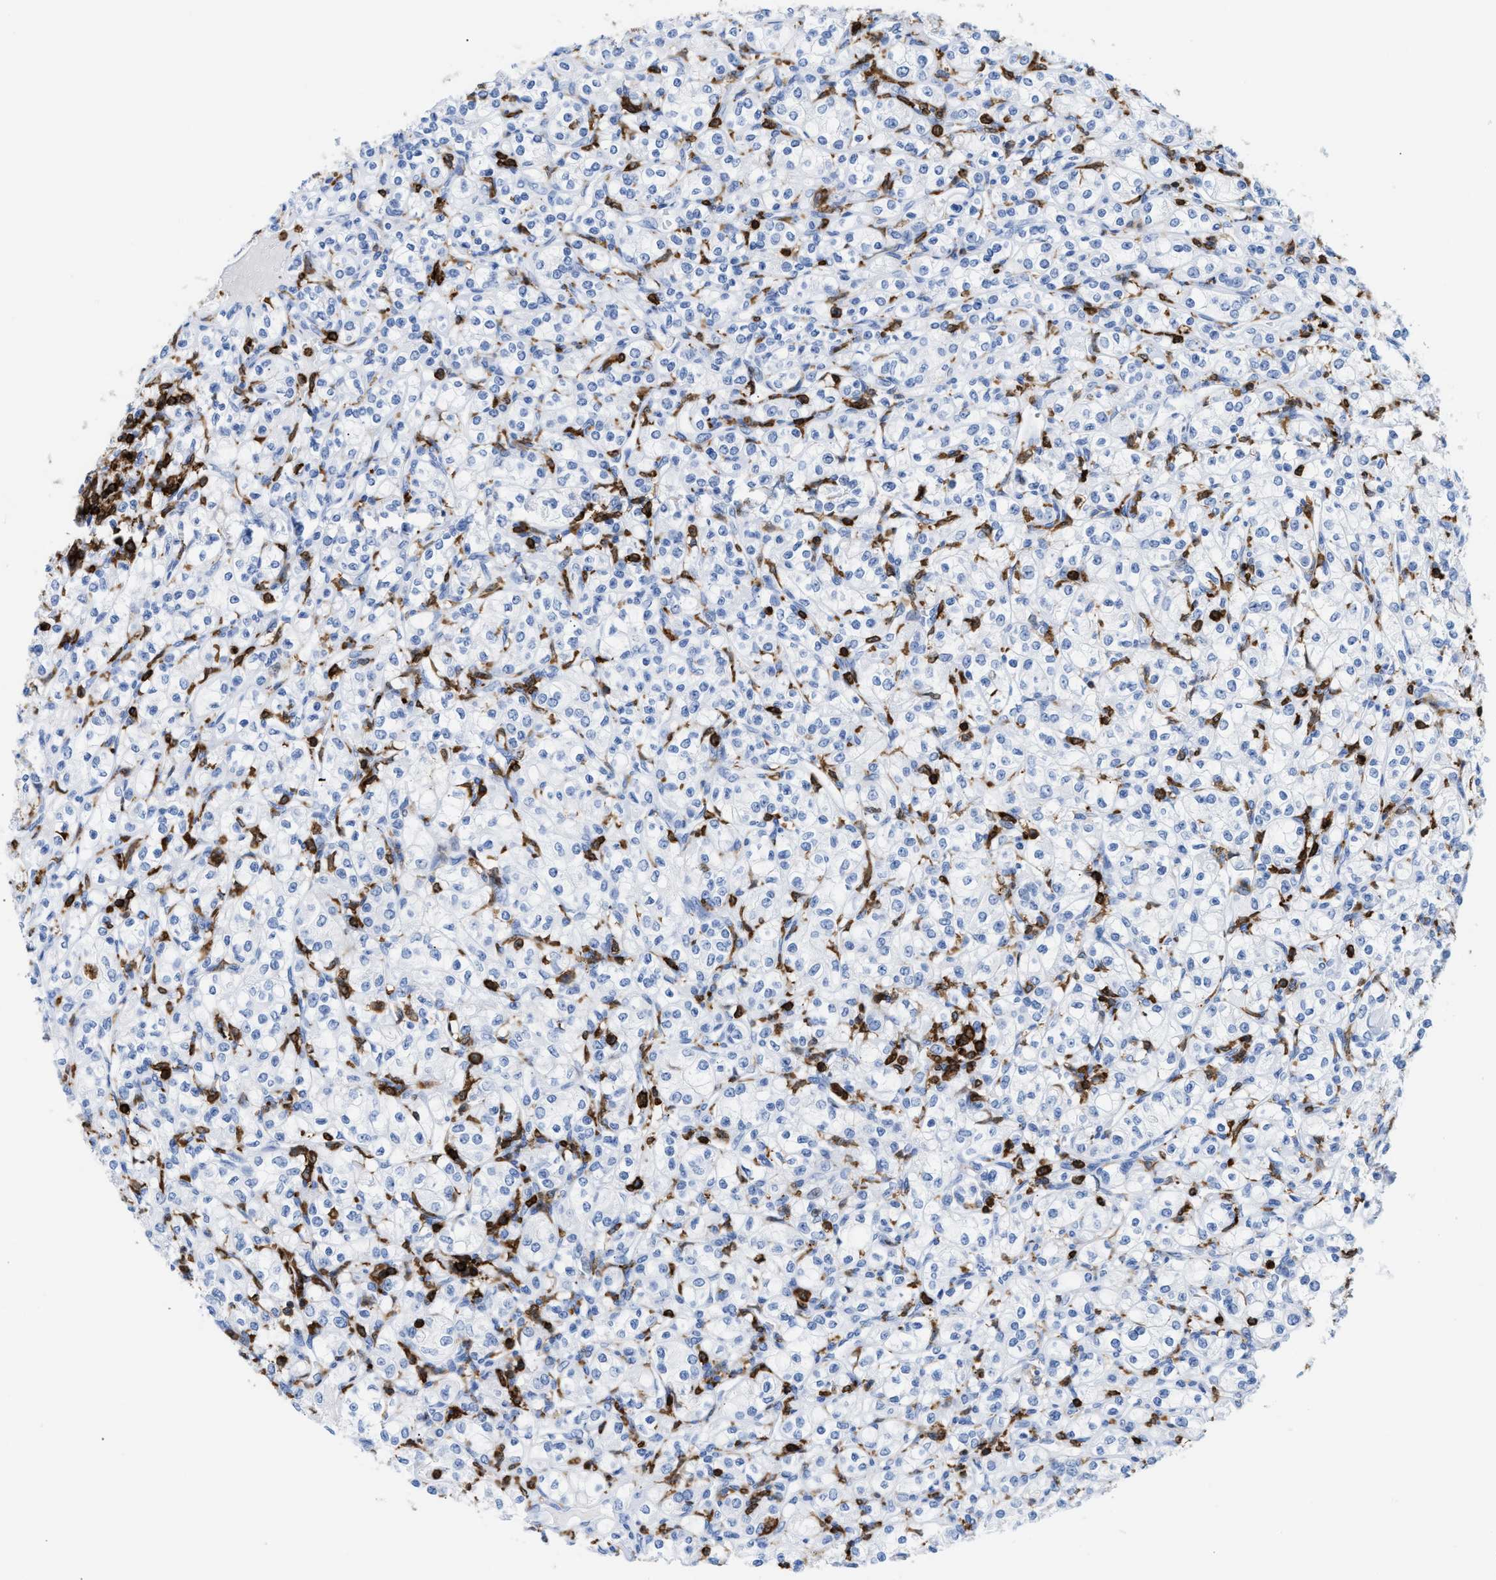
{"staining": {"intensity": "negative", "quantity": "none", "location": "none"}, "tissue": "renal cancer", "cell_type": "Tumor cells", "image_type": "cancer", "snomed": [{"axis": "morphology", "description": "Adenocarcinoma, NOS"}, {"axis": "topography", "description": "Kidney"}], "caption": "There is no significant expression in tumor cells of renal adenocarcinoma.", "gene": "LCP1", "patient": {"sex": "male", "age": 77}}